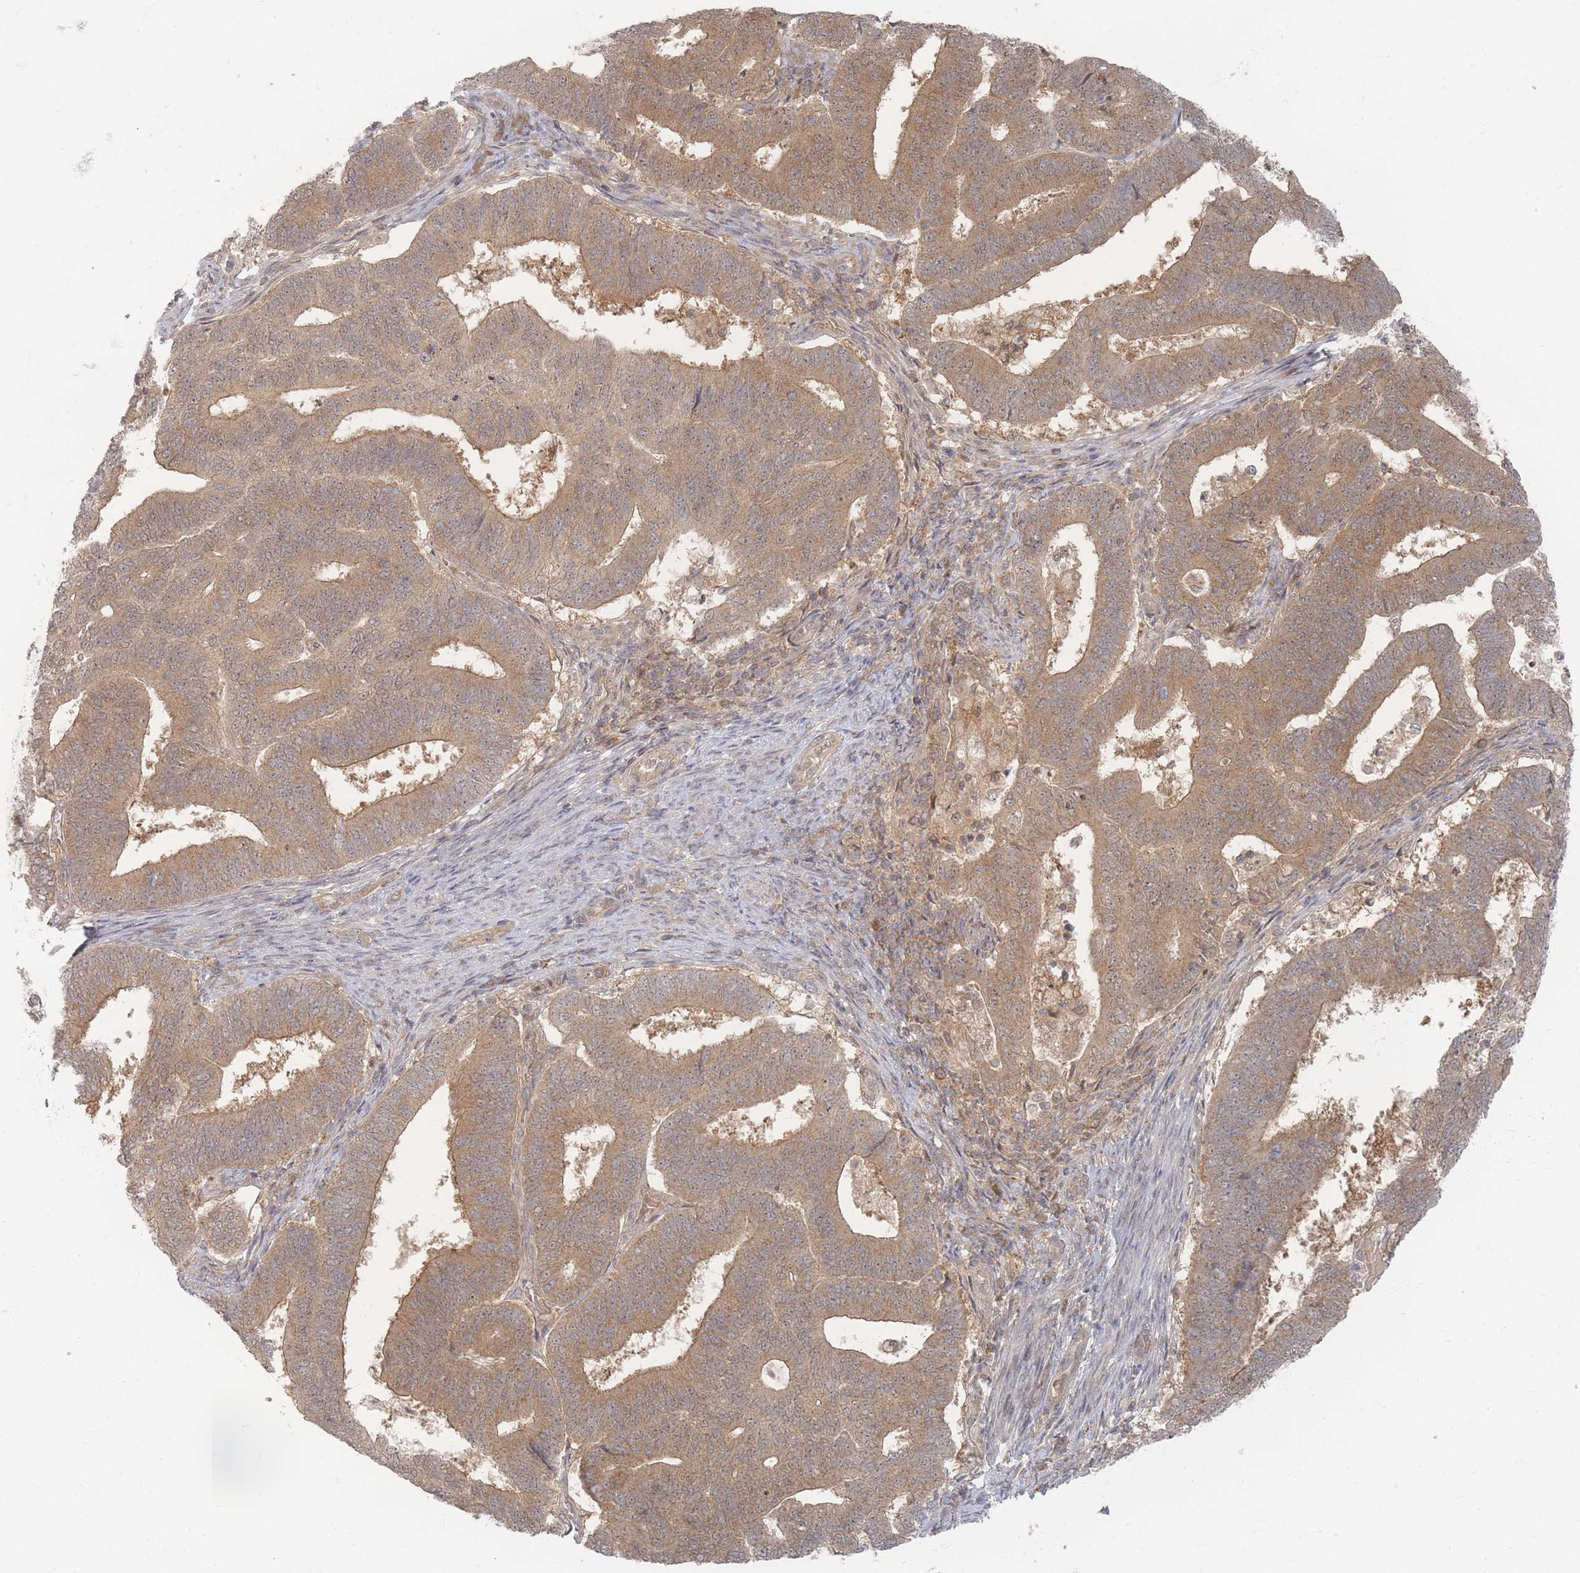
{"staining": {"intensity": "moderate", "quantity": ">75%", "location": "cytoplasmic/membranous,nuclear"}, "tissue": "endometrial cancer", "cell_type": "Tumor cells", "image_type": "cancer", "snomed": [{"axis": "morphology", "description": "Adenocarcinoma, NOS"}, {"axis": "topography", "description": "Endometrium"}], "caption": "Tumor cells show moderate cytoplasmic/membranous and nuclear expression in about >75% of cells in endometrial adenocarcinoma.", "gene": "PSMD9", "patient": {"sex": "female", "age": 70}}